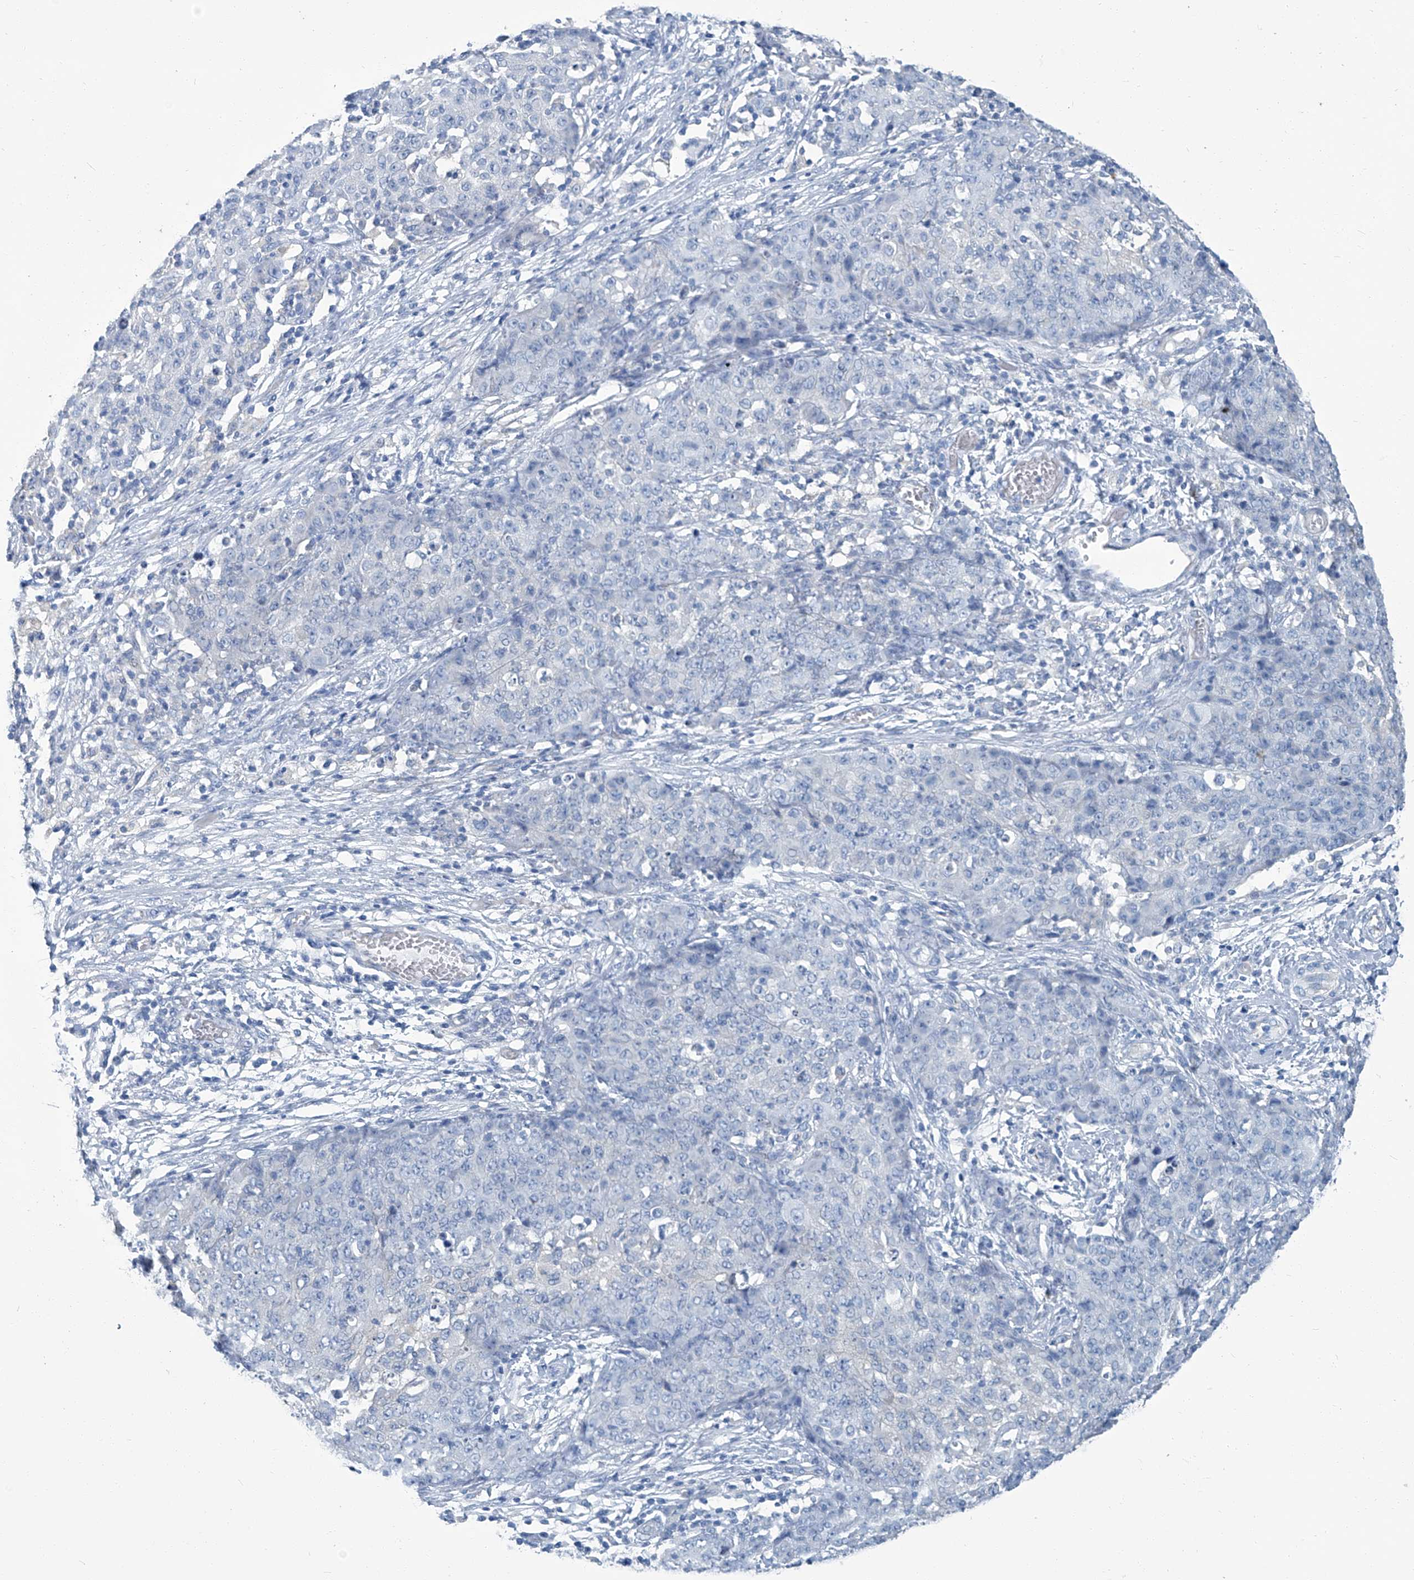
{"staining": {"intensity": "negative", "quantity": "none", "location": "none"}, "tissue": "ovarian cancer", "cell_type": "Tumor cells", "image_type": "cancer", "snomed": [{"axis": "morphology", "description": "Carcinoma, endometroid"}, {"axis": "topography", "description": "Ovary"}], "caption": "Ovarian cancer (endometroid carcinoma) stained for a protein using immunohistochemistry (IHC) displays no staining tumor cells.", "gene": "PFKL", "patient": {"sex": "female", "age": 42}}